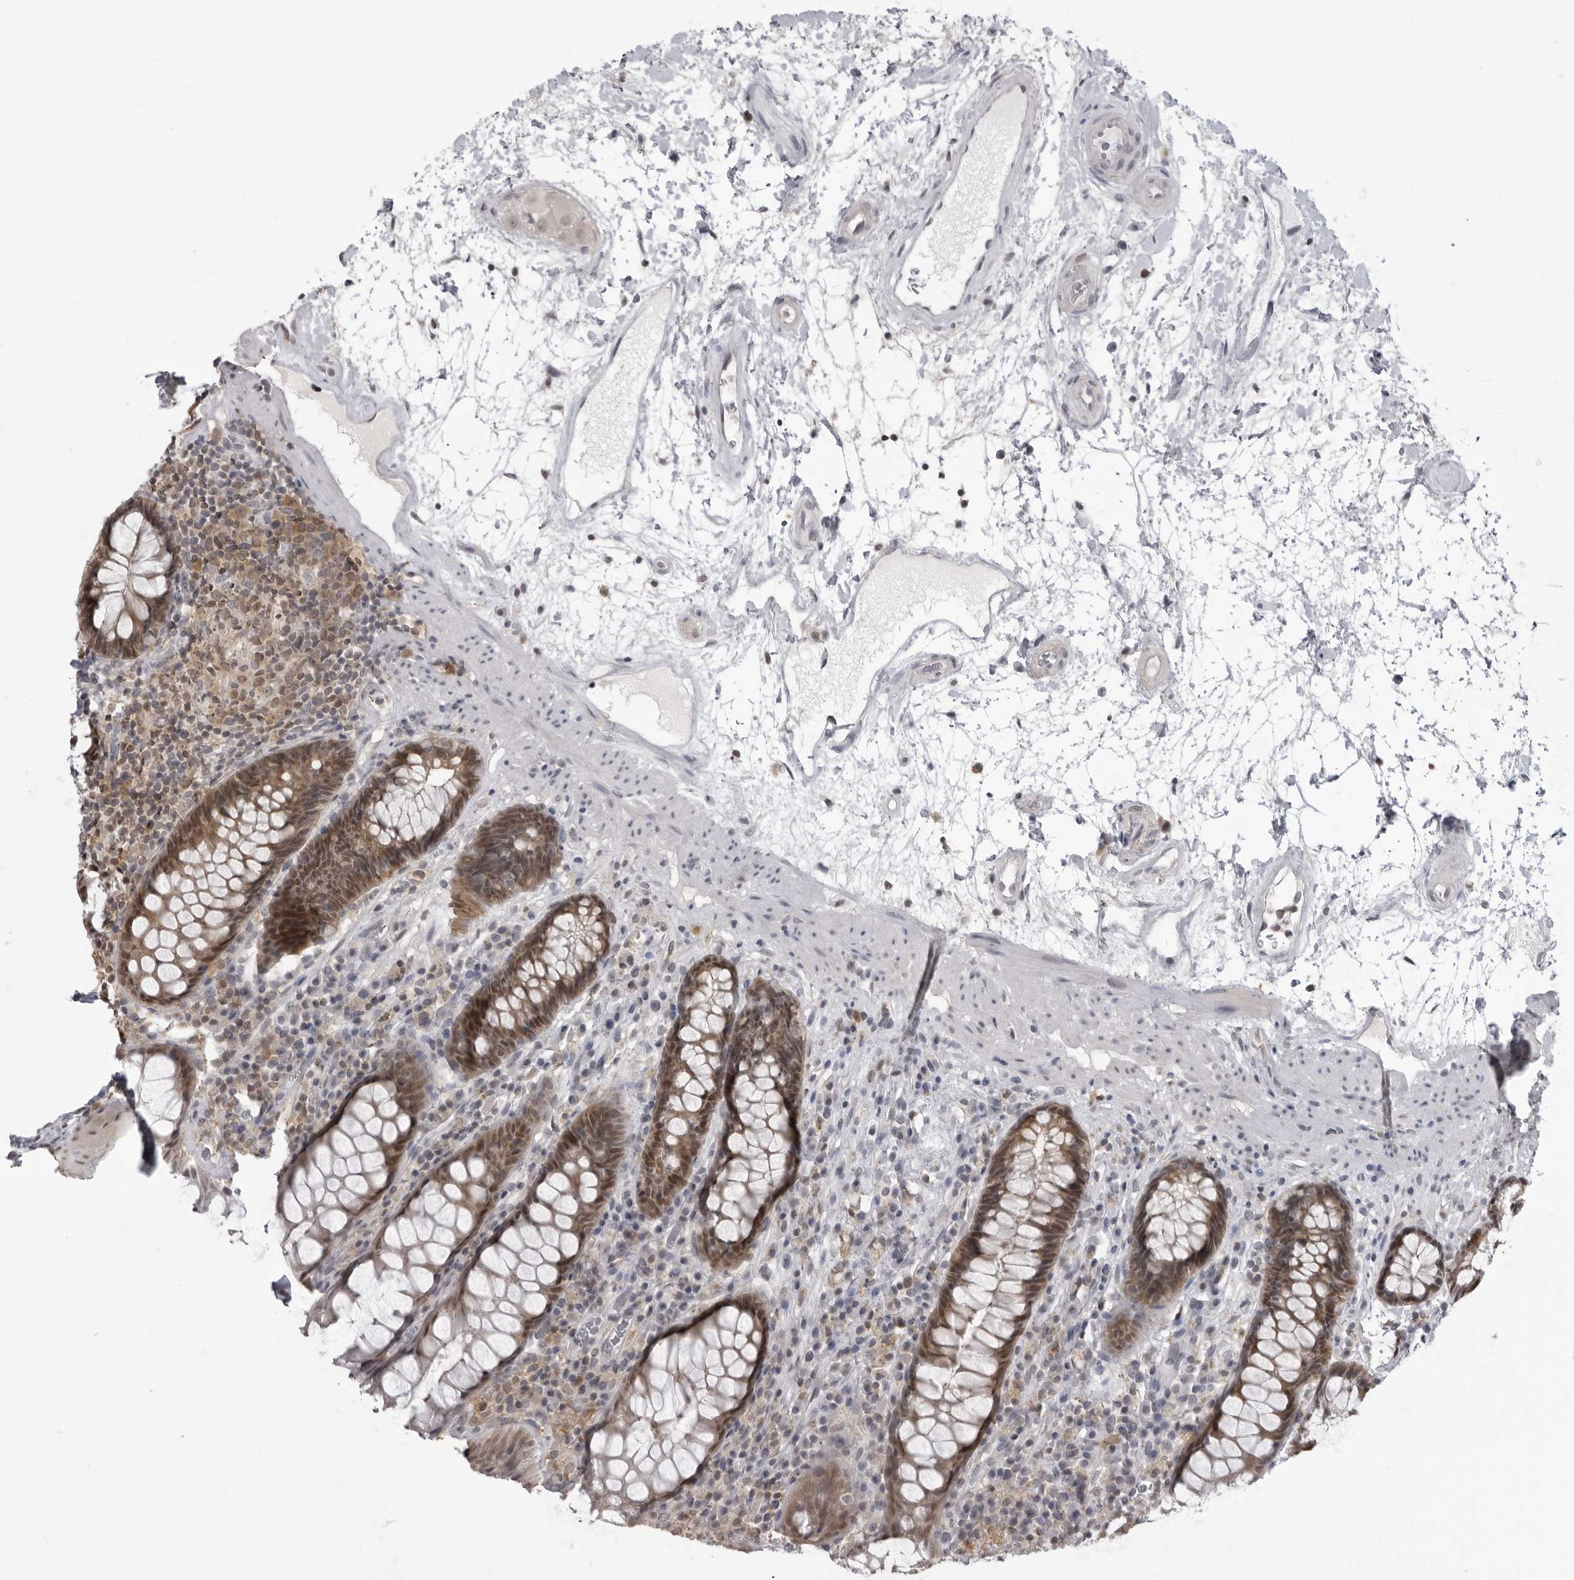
{"staining": {"intensity": "moderate", "quantity": ">75%", "location": "cytoplasmic/membranous,nuclear"}, "tissue": "rectum", "cell_type": "Glandular cells", "image_type": "normal", "snomed": [{"axis": "morphology", "description": "Normal tissue, NOS"}, {"axis": "topography", "description": "Rectum"}], "caption": "Protein expression analysis of unremarkable human rectum reveals moderate cytoplasmic/membranous,nuclear expression in approximately >75% of glandular cells. (brown staining indicates protein expression, while blue staining denotes nuclei).", "gene": "PDCL3", "patient": {"sex": "male", "age": 64}}